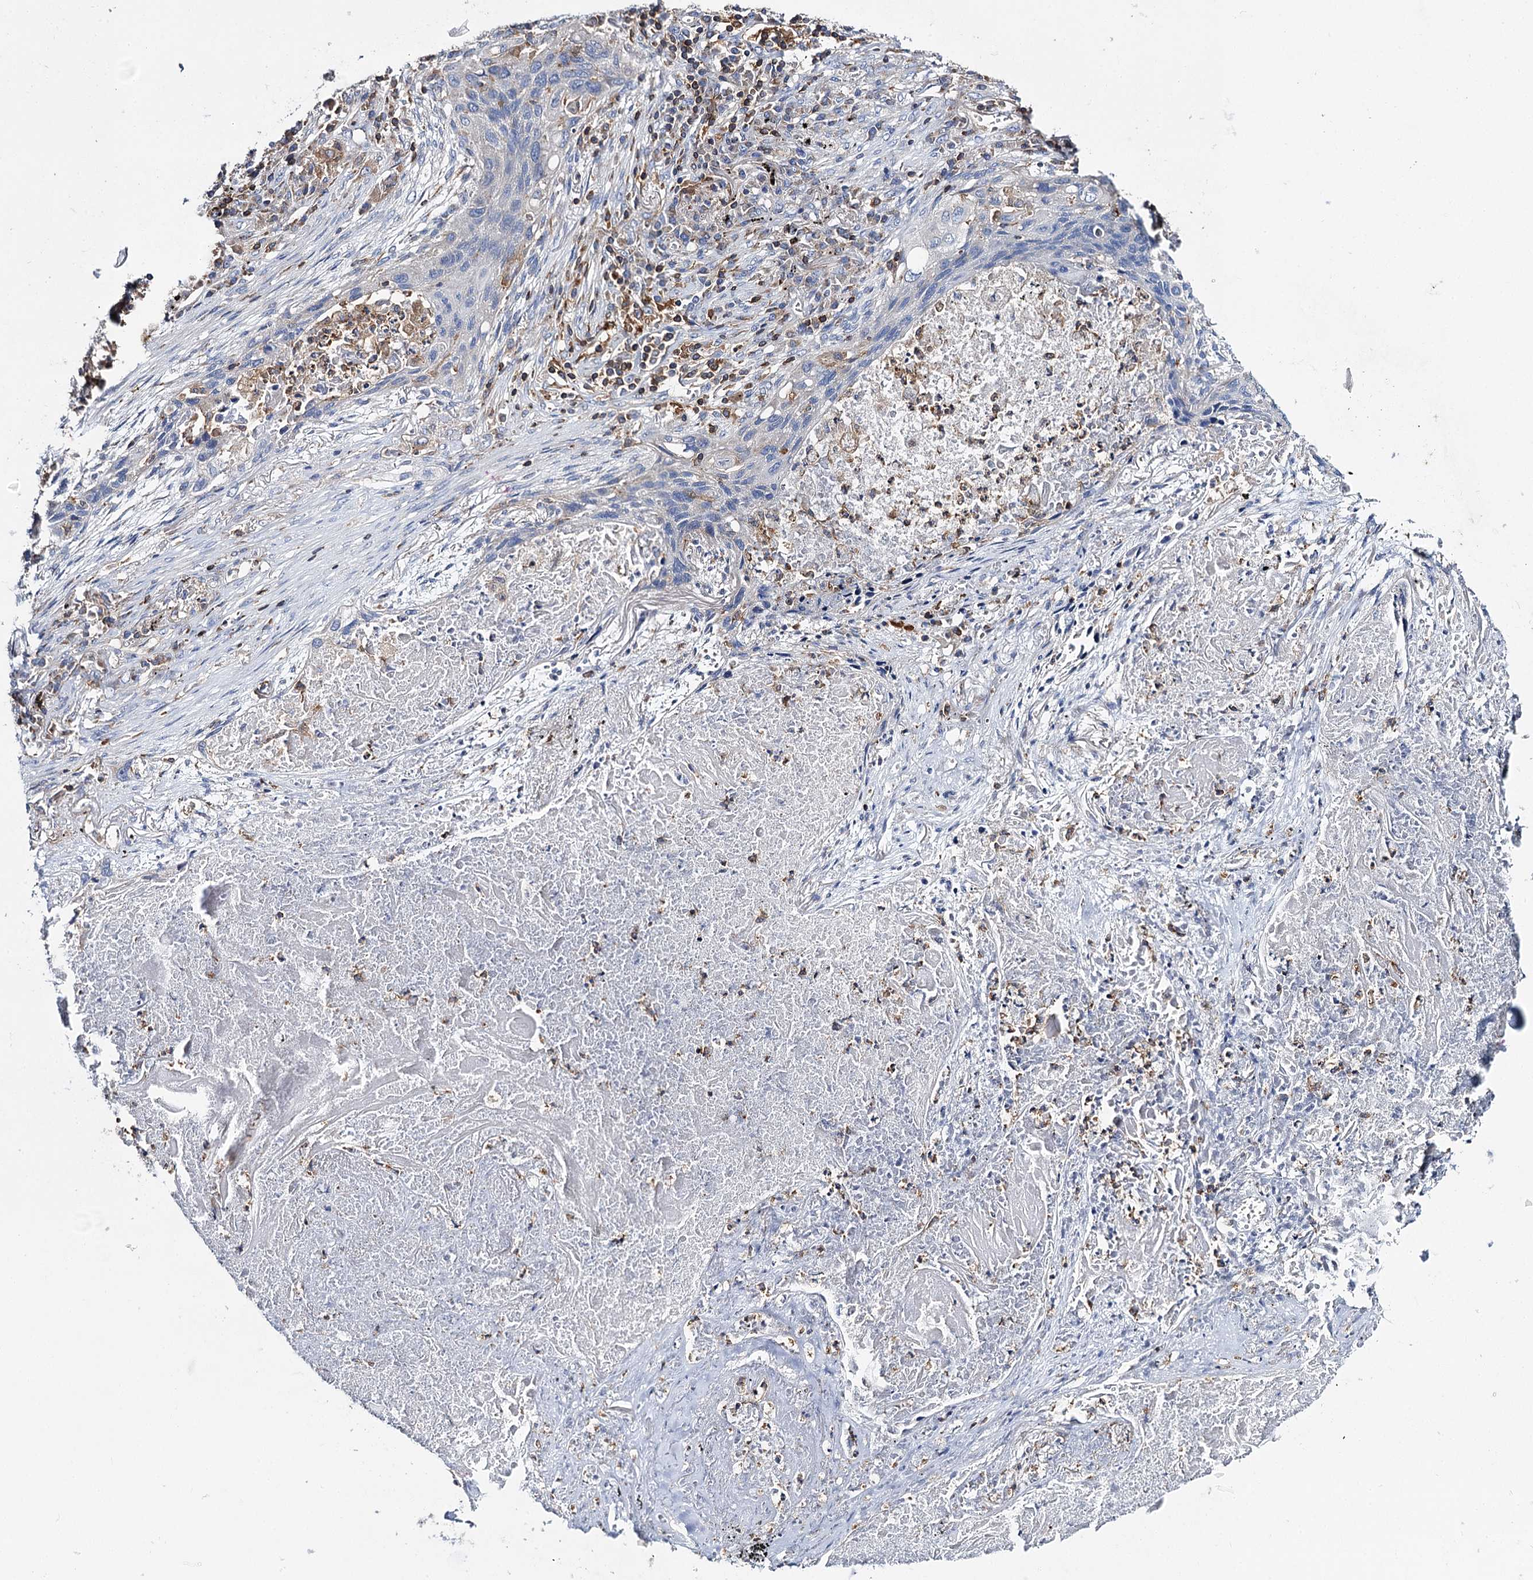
{"staining": {"intensity": "negative", "quantity": "none", "location": "none"}, "tissue": "lung cancer", "cell_type": "Tumor cells", "image_type": "cancer", "snomed": [{"axis": "morphology", "description": "Squamous cell carcinoma, NOS"}, {"axis": "topography", "description": "Lung"}], "caption": "IHC histopathology image of lung cancer (squamous cell carcinoma) stained for a protein (brown), which exhibits no positivity in tumor cells.", "gene": "UBASH3B", "patient": {"sex": "female", "age": 63}}